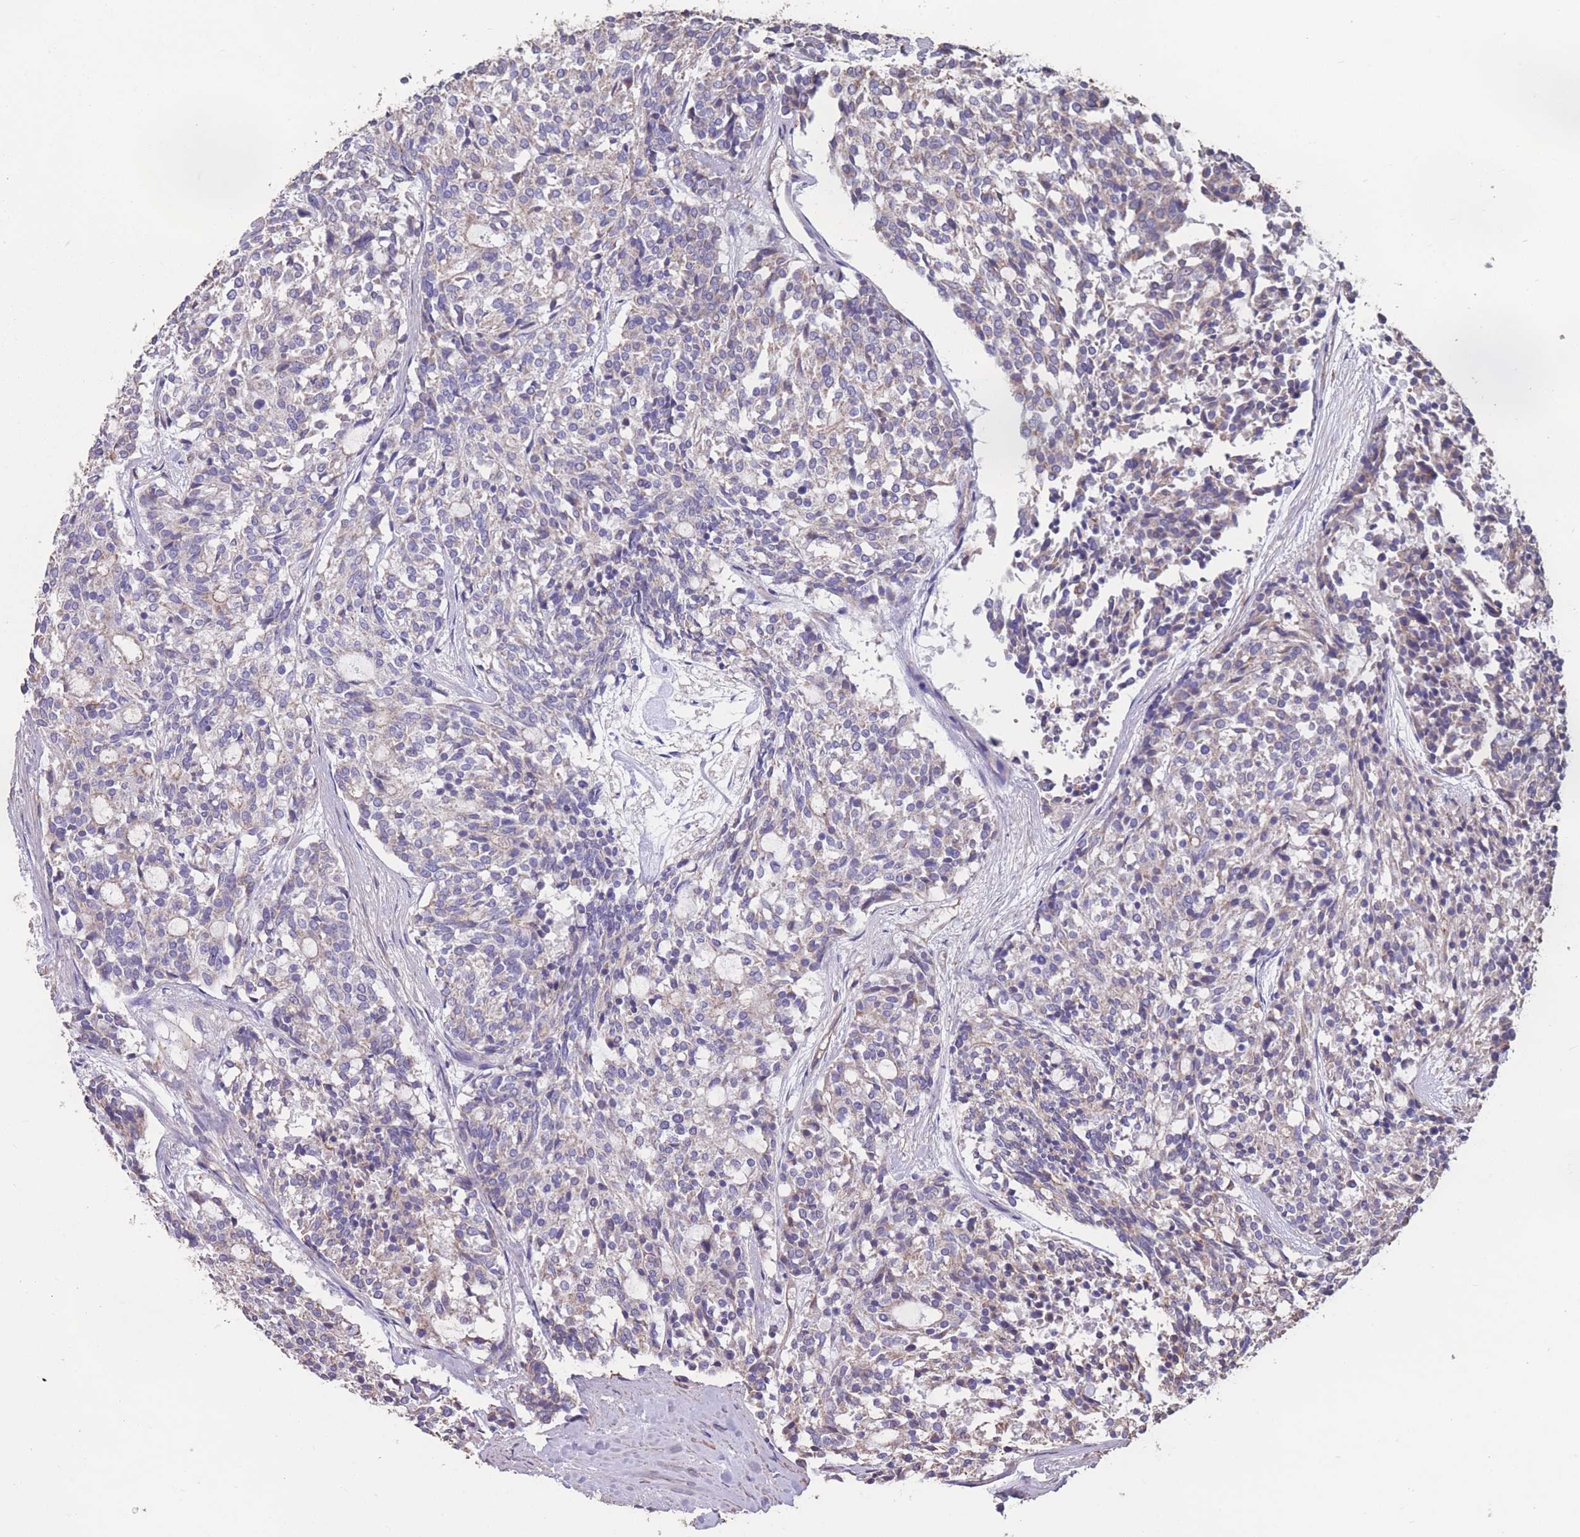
{"staining": {"intensity": "negative", "quantity": "none", "location": "none"}, "tissue": "carcinoid", "cell_type": "Tumor cells", "image_type": "cancer", "snomed": [{"axis": "morphology", "description": "Carcinoid, malignant, NOS"}, {"axis": "topography", "description": "Pancreas"}], "caption": "Tumor cells are negative for brown protein staining in carcinoid.", "gene": "NUDT21", "patient": {"sex": "female", "age": 54}}